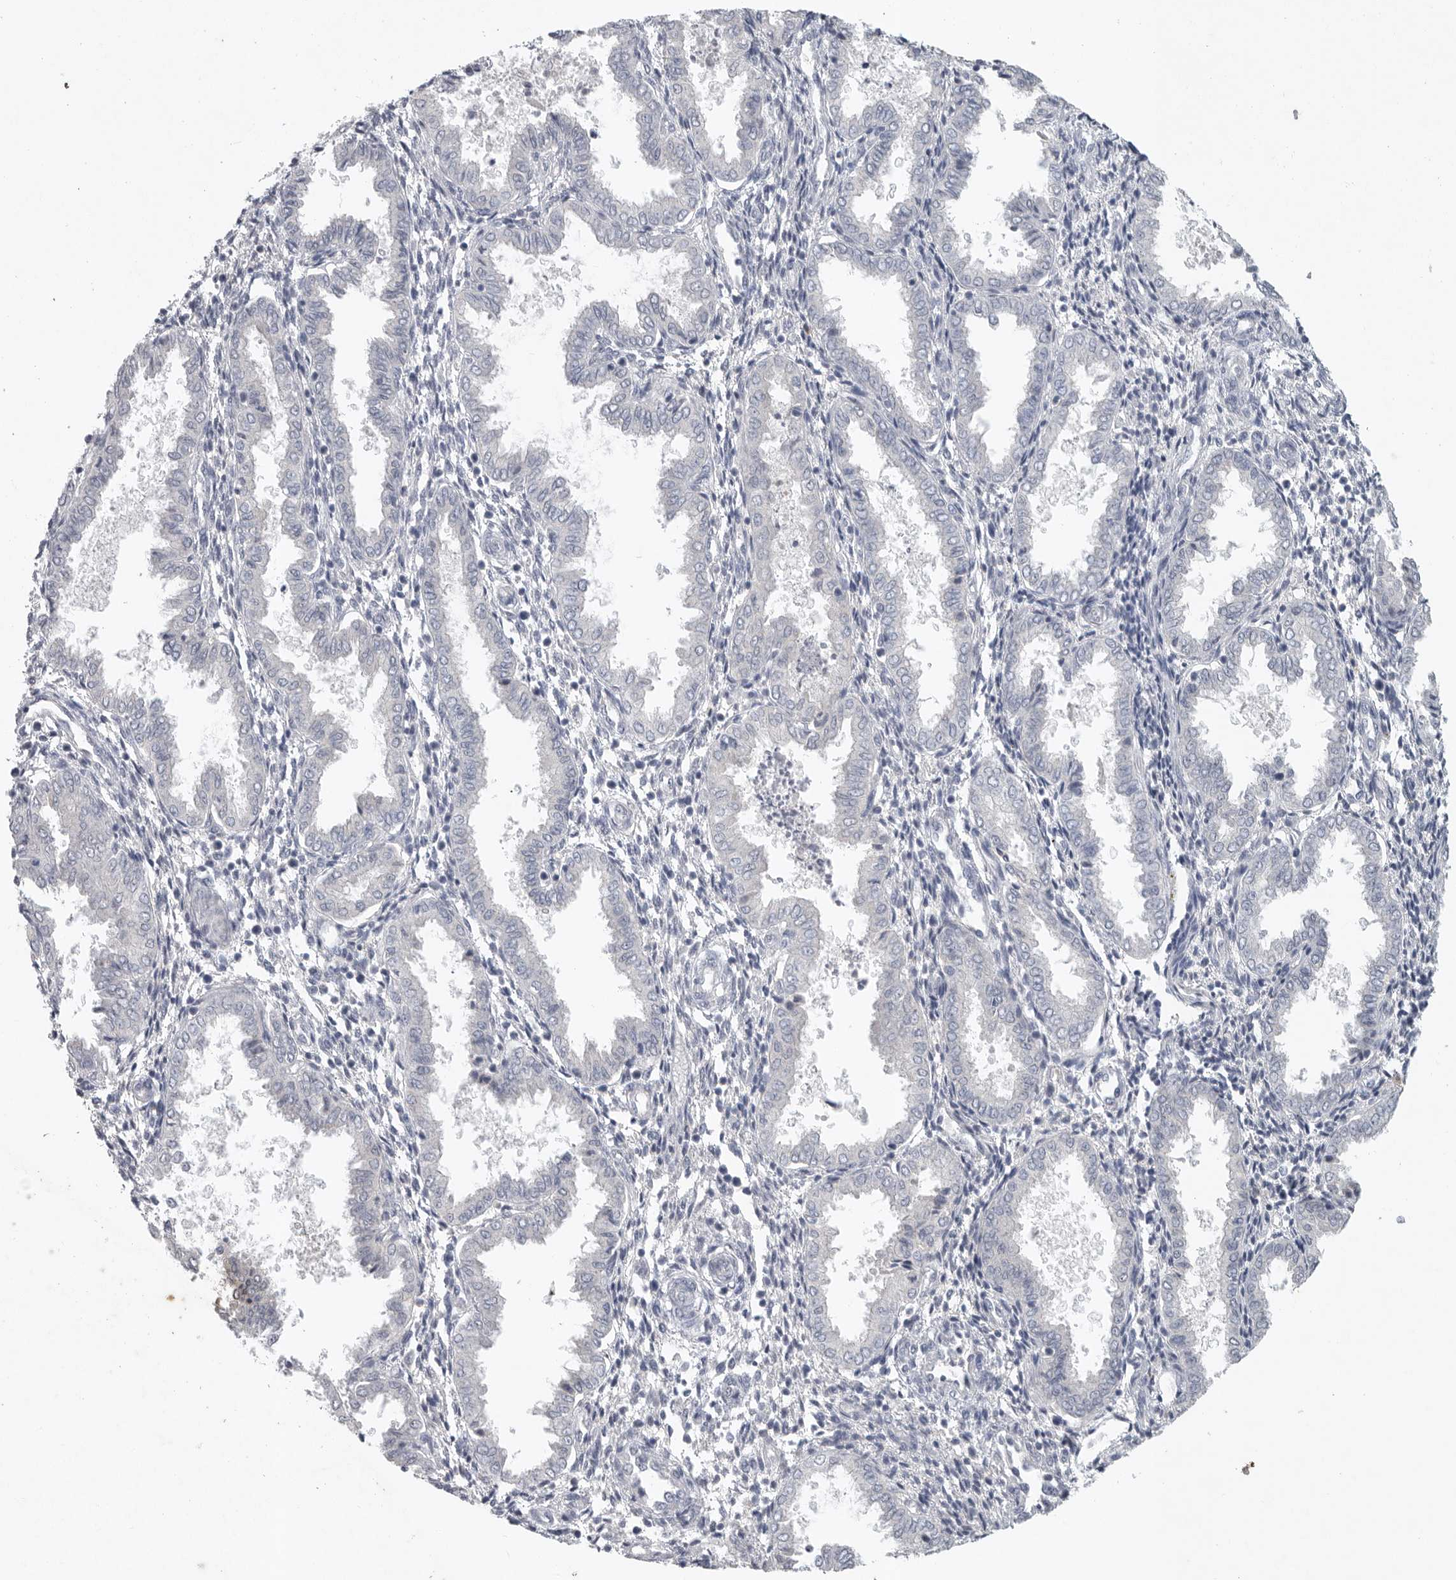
{"staining": {"intensity": "negative", "quantity": "none", "location": "none"}, "tissue": "endometrium", "cell_type": "Cells in endometrial stroma", "image_type": "normal", "snomed": [{"axis": "morphology", "description": "Normal tissue, NOS"}, {"axis": "topography", "description": "Endometrium"}], "caption": "Immunohistochemistry histopathology image of benign endometrium stained for a protein (brown), which demonstrates no positivity in cells in endometrial stroma.", "gene": "REG4", "patient": {"sex": "female", "age": 33}}